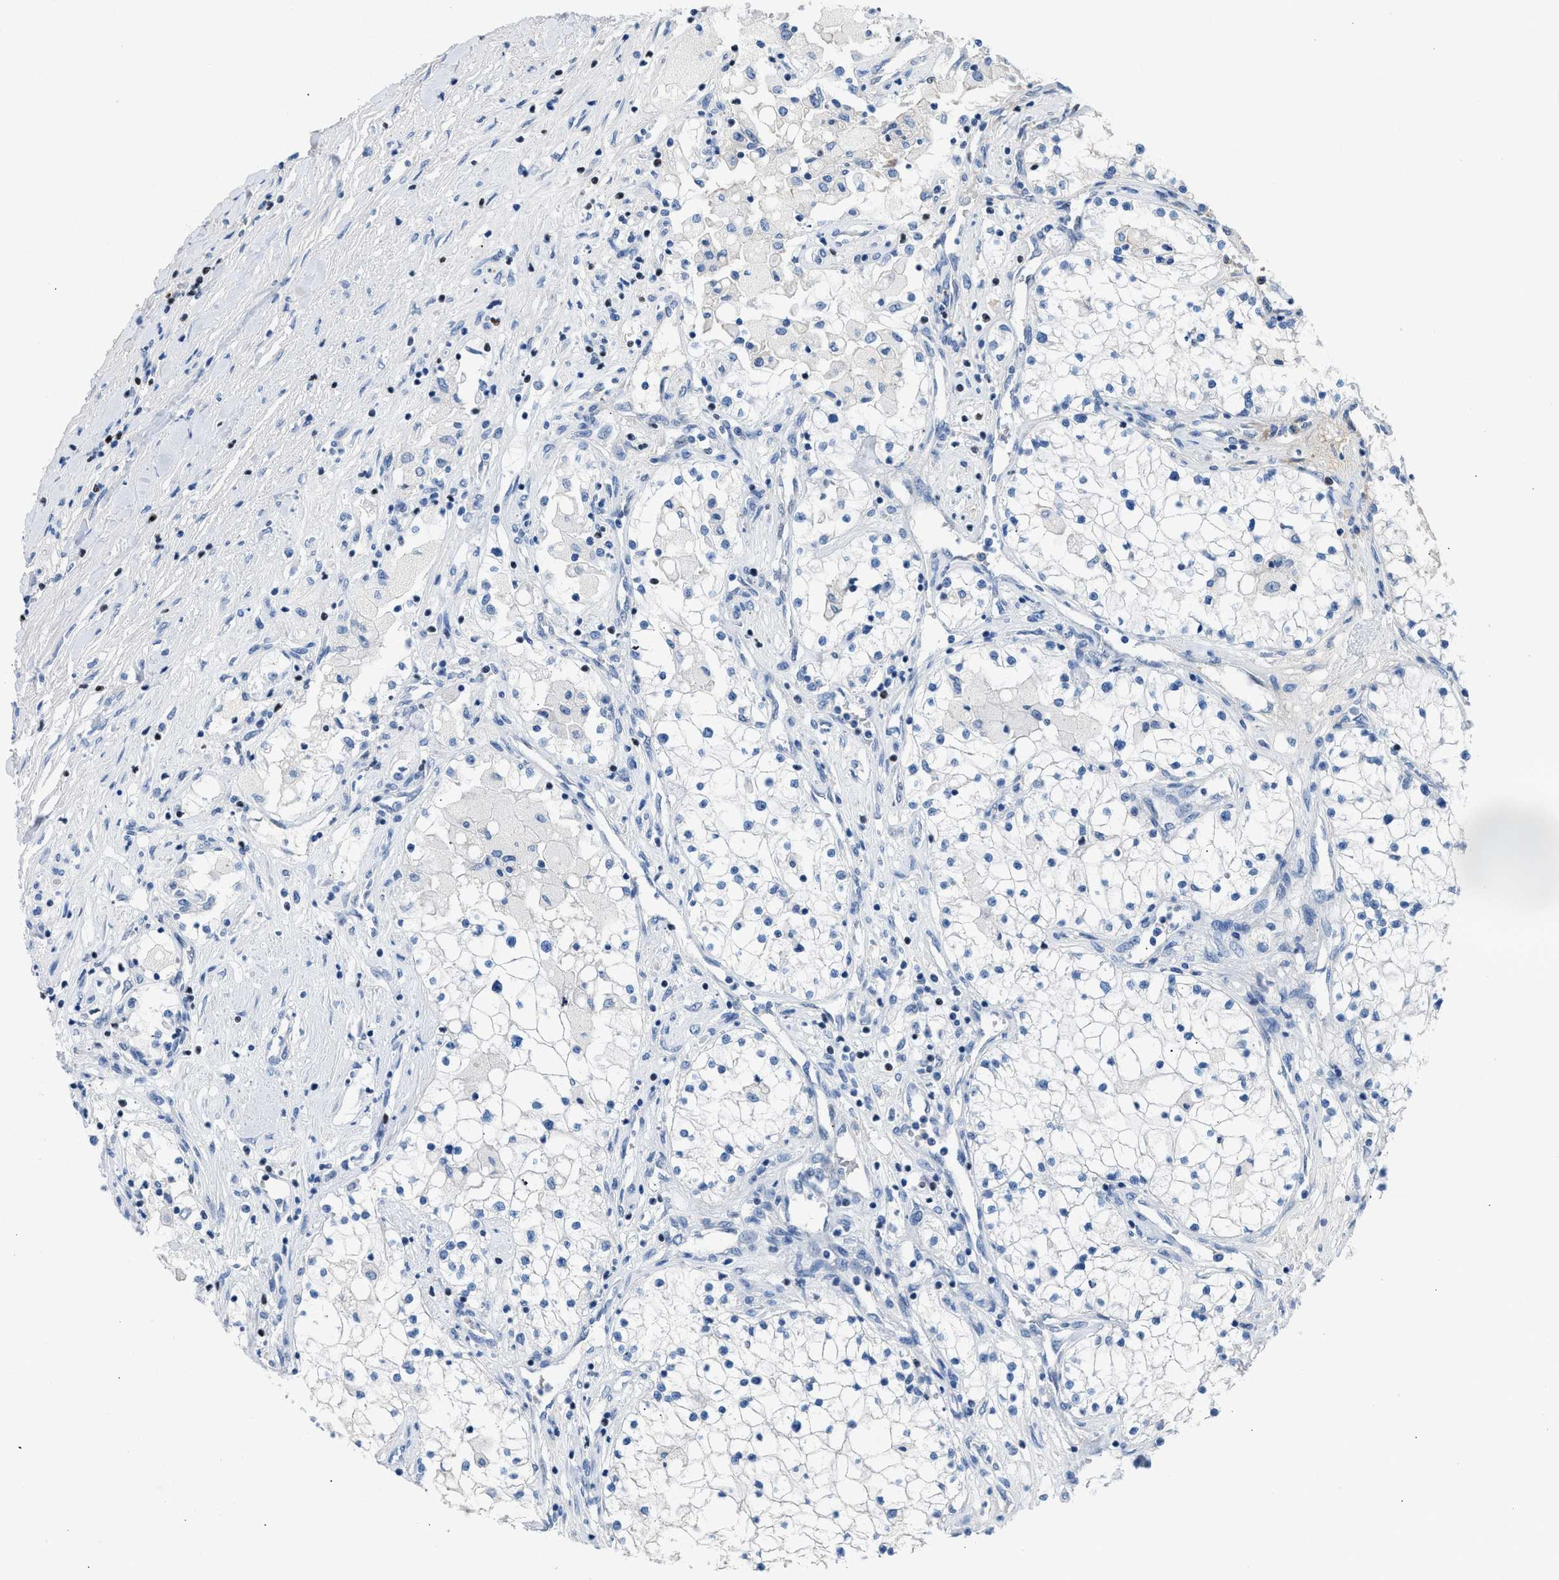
{"staining": {"intensity": "negative", "quantity": "none", "location": "none"}, "tissue": "renal cancer", "cell_type": "Tumor cells", "image_type": "cancer", "snomed": [{"axis": "morphology", "description": "Adenocarcinoma, NOS"}, {"axis": "topography", "description": "Kidney"}], "caption": "Immunohistochemistry of adenocarcinoma (renal) reveals no positivity in tumor cells.", "gene": "LEF1", "patient": {"sex": "male", "age": 68}}